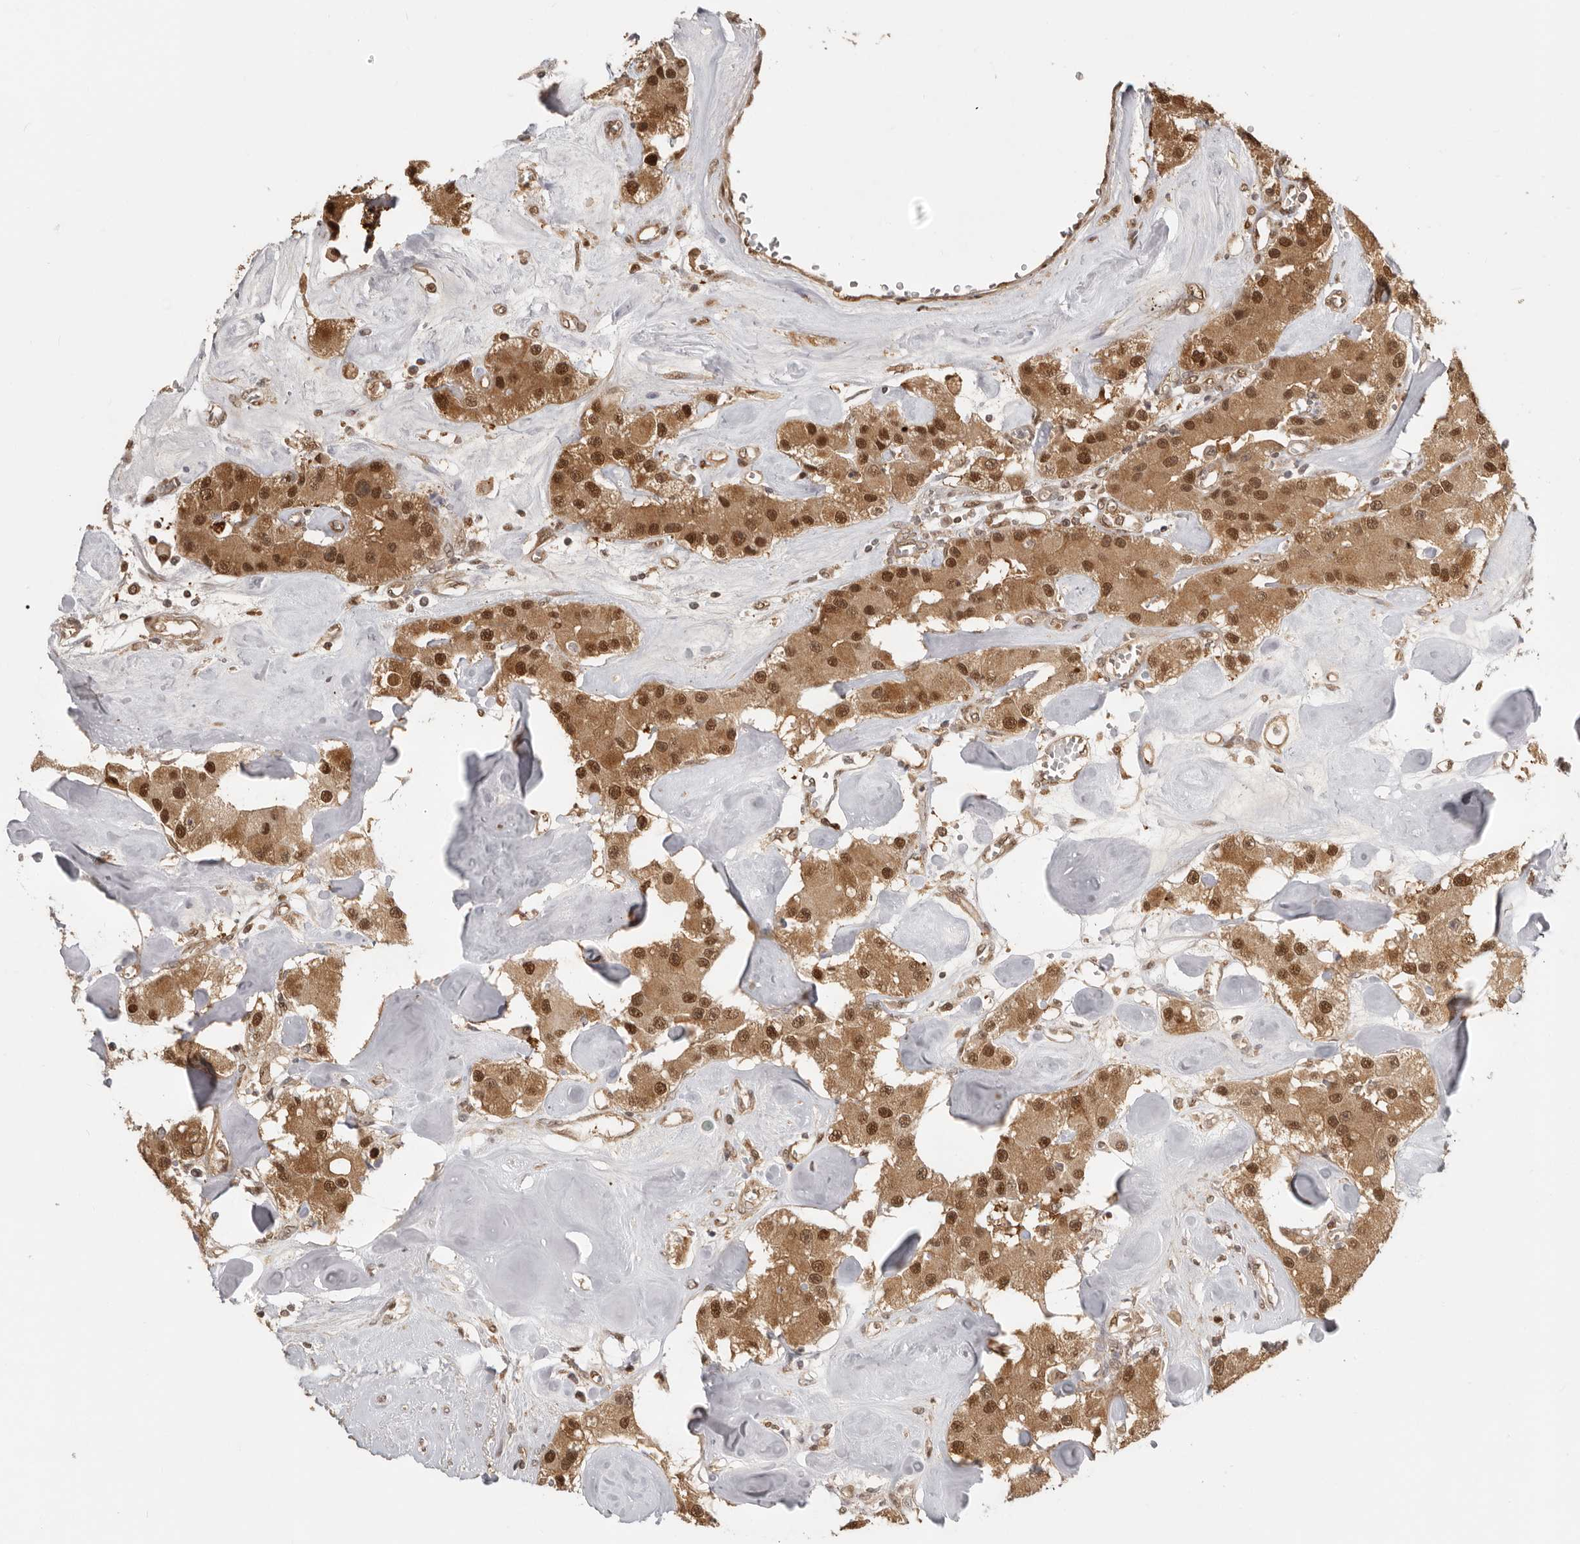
{"staining": {"intensity": "strong", "quantity": ">75%", "location": "cytoplasmic/membranous,nuclear"}, "tissue": "carcinoid", "cell_type": "Tumor cells", "image_type": "cancer", "snomed": [{"axis": "morphology", "description": "Carcinoid, malignant, NOS"}, {"axis": "topography", "description": "Pancreas"}], "caption": "Protein staining demonstrates strong cytoplasmic/membranous and nuclear staining in about >75% of tumor cells in malignant carcinoid.", "gene": "PSMA5", "patient": {"sex": "male", "age": 41}}